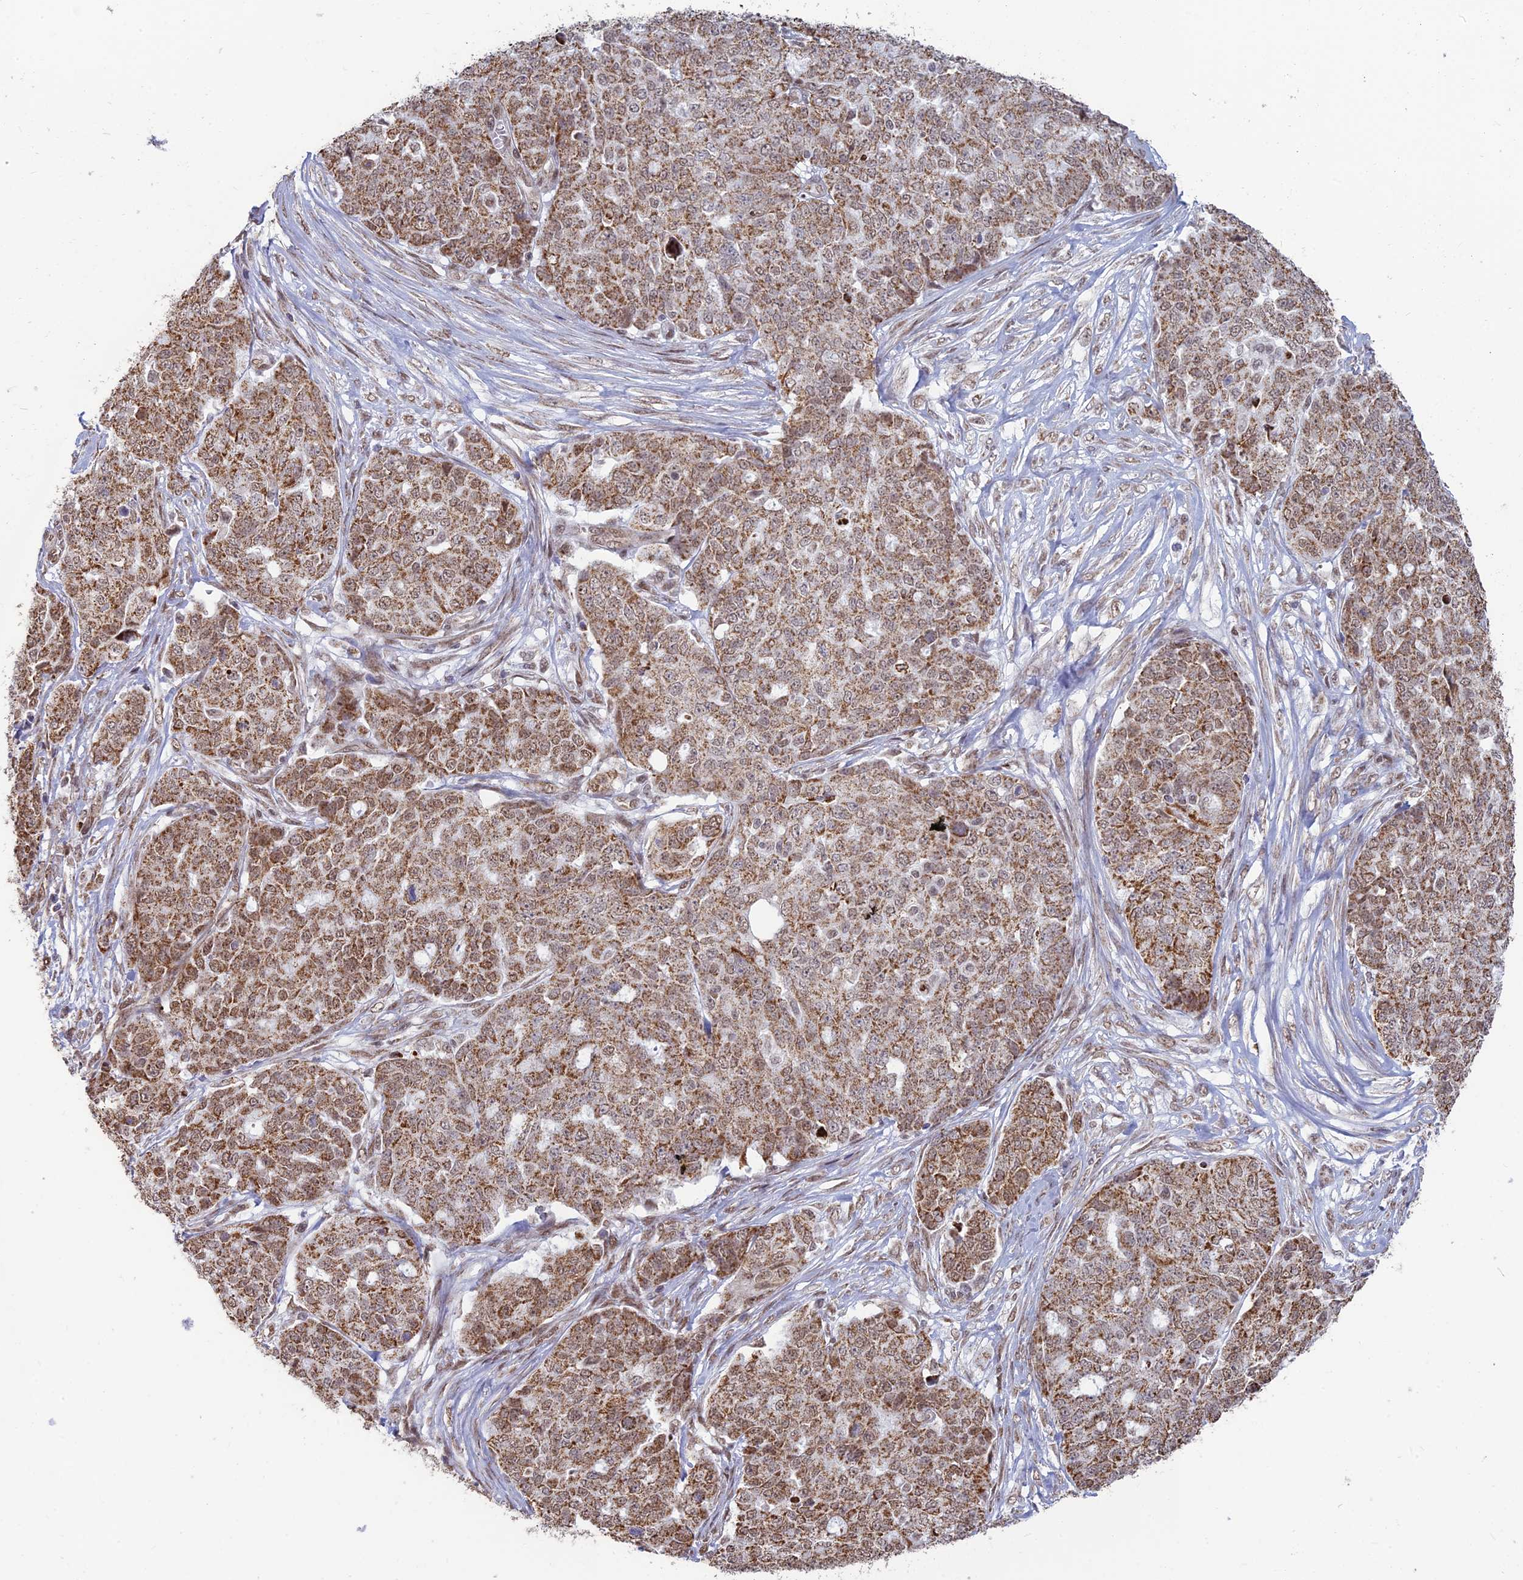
{"staining": {"intensity": "moderate", "quantity": ">75%", "location": "cytoplasmic/membranous"}, "tissue": "ovarian cancer", "cell_type": "Tumor cells", "image_type": "cancer", "snomed": [{"axis": "morphology", "description": "Cystadenocarcinoma, serous, NOS"}, {"axis": "topography", "description": "Soft tissue"}, {"axis": "topography", "description": "Ovary"}], "caption": "Protein staining of ovarian cancer tissue displays moderate cytoplasmic/membranous expression in approximately >75% of tumor cells.", "gene": "ARHGAP40", "patient": {"sex": "female", "age": 57}}